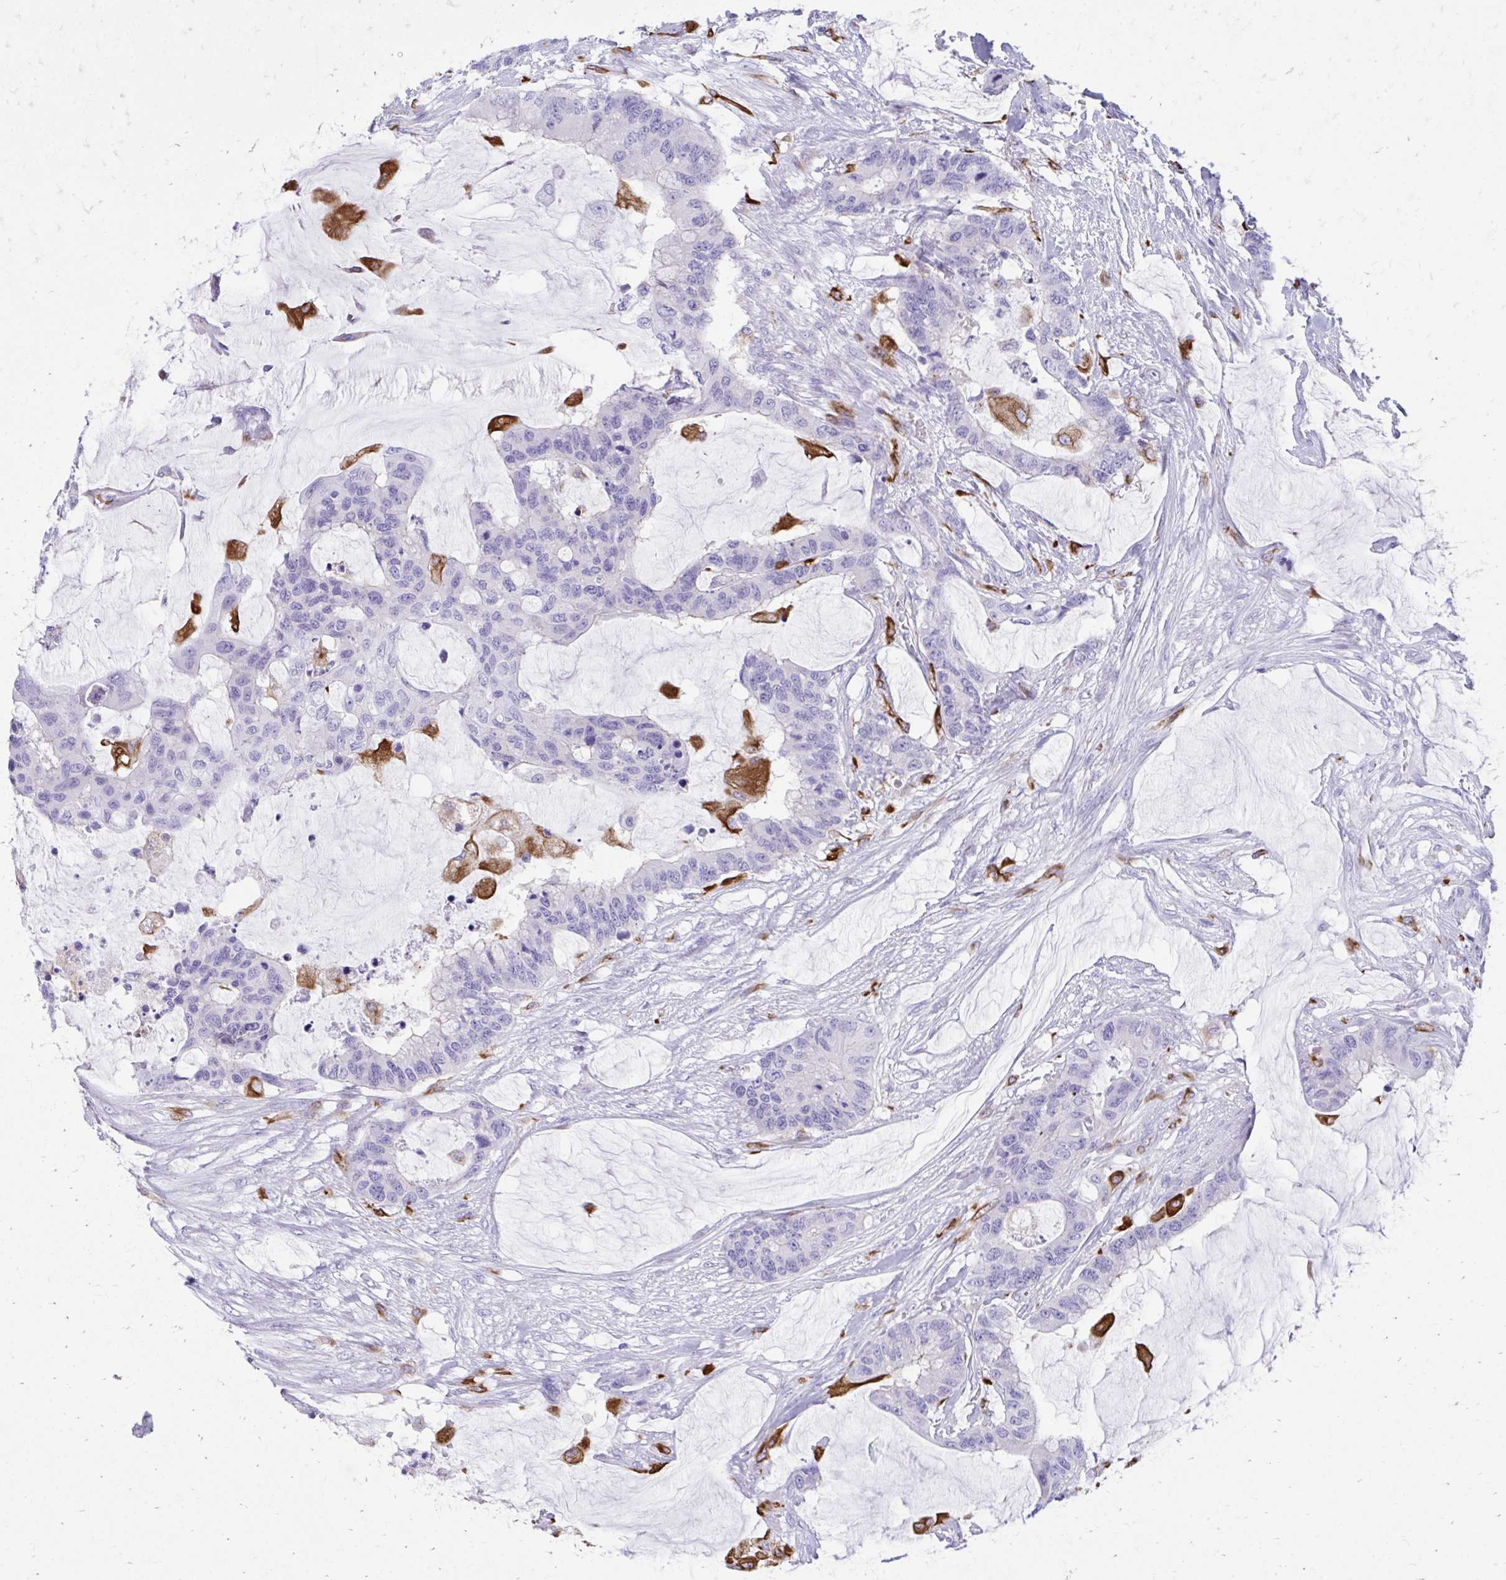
{"staining": {"intensity": "negative", "quantity": "none", "location": "none"}, "tissue": "colorectal cancer", "cell_type": "Tumor cells", "image_type": "cancer", "snomed": [{"axis": "morphology", "description": "Adenocarcinoma, NOS"}, {"axis": "topography", "description": "Rectum"}], "caption": "This is an immunohistochemistry histopathology image of adenocarcinoma (colorectal). There is no staining in tumor cells.", "gene": "ZNF699", "patient": {"sex": "female", "age": 59}}